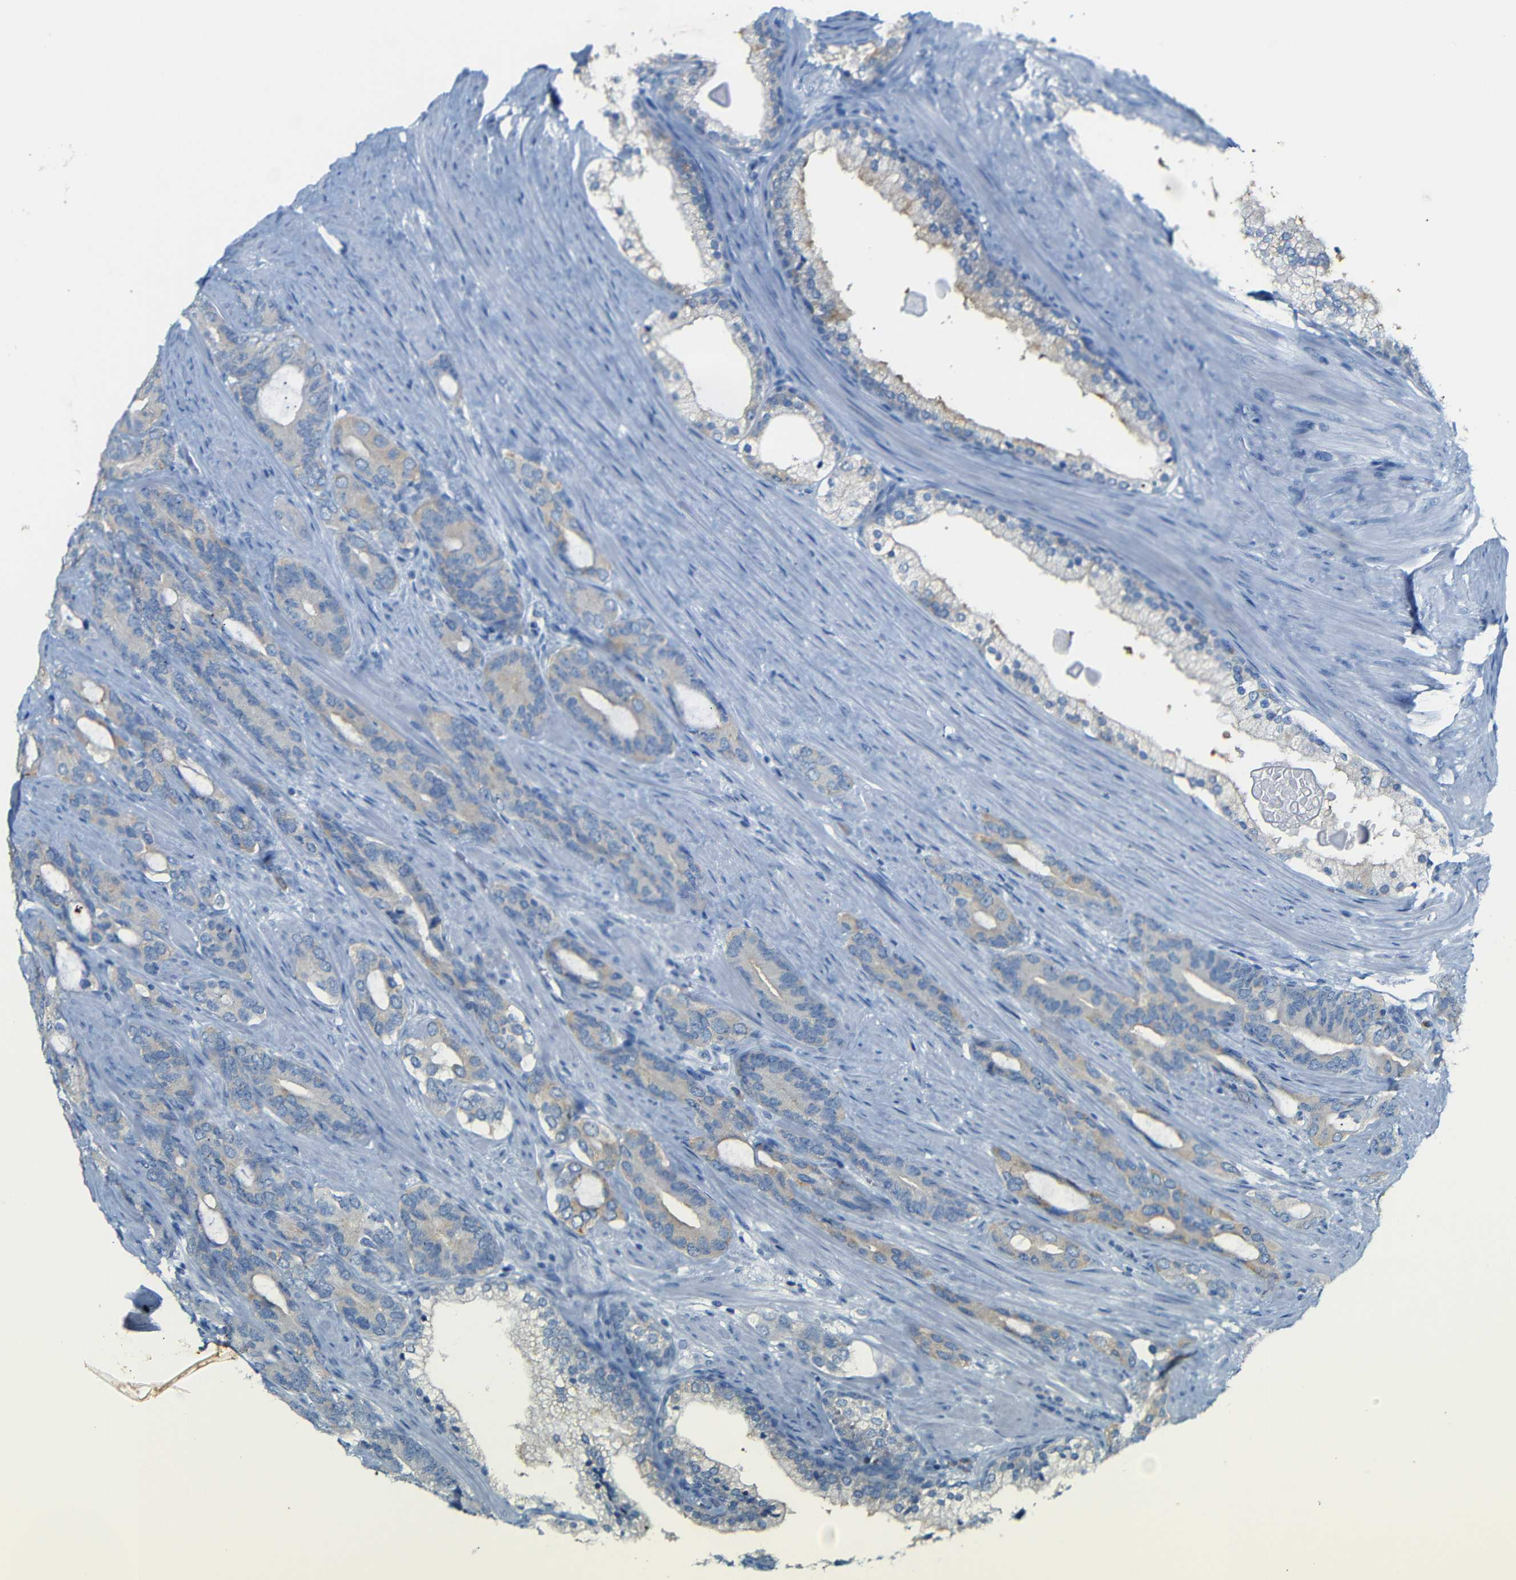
{"staining": {"intensity": "weak", "quantity": ">75%", "location": "cytoplasmic/membranous"}, "tissue": "prostate cancer", "cell_type": "Tumor cells", "image_type": "cancer", "snomed": [{"axis": "morphology", "description": "Adenocarcinoma, Low grade"}, {"axis": "topography", "description": "Prostate"}], "caption": "IHC of human prostate cancer (adenocarcinoma (low-grade)) reveals low levels of weak cytoplasmic/membranous expression in about >75% of tumor cells. (DAB = brown stain, brightfield microscopy at high magnification).", "gene": "FCRL1", "patient": {"sex": "male", "age": 63}}